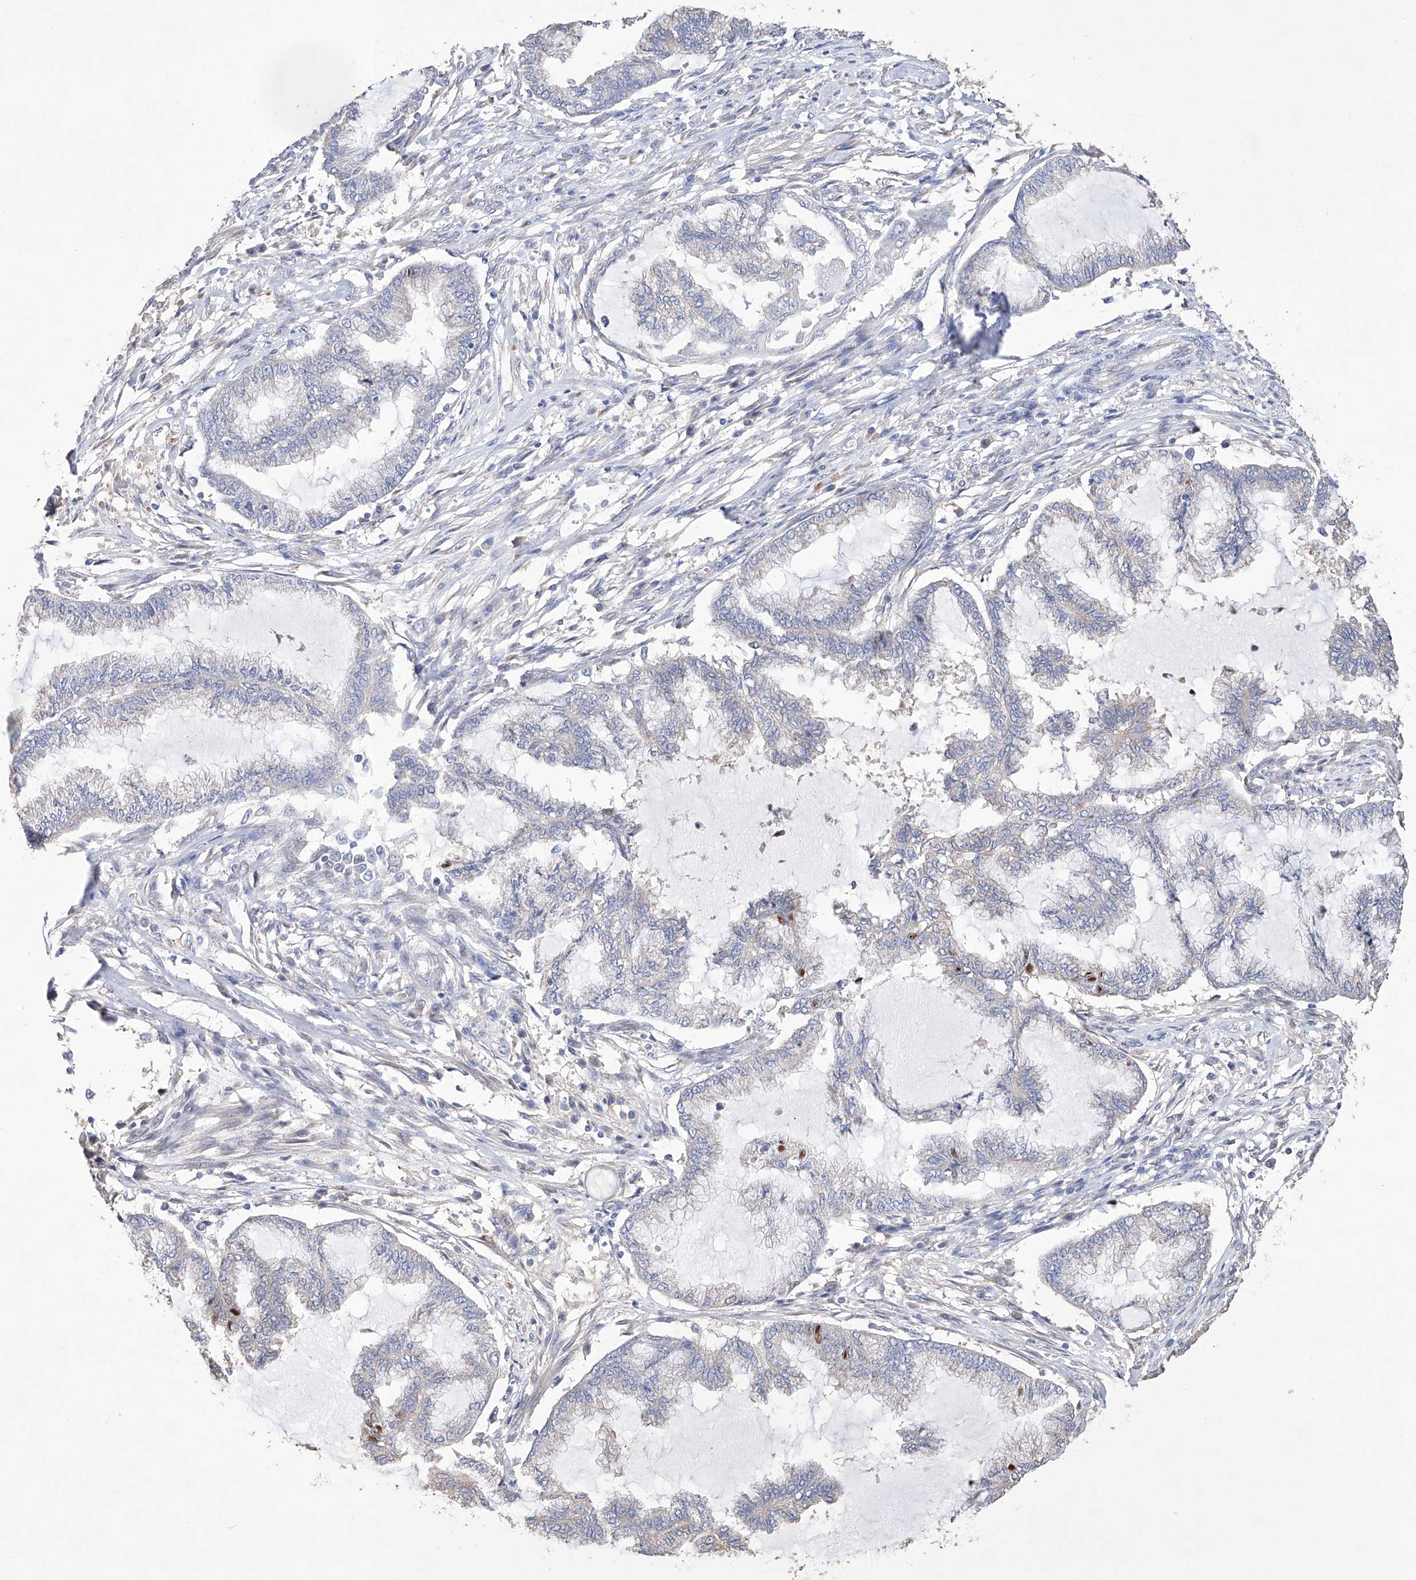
{"staining": {"intensity": "negative", "quantity": "none", "location": "none"}, "tissue": "endometrial cancer", "cell_type": "Tumor cells", "image_type": "cancer", "snomed": [{"axis": "morphology", "description": "Adenocarcinoma, NOS"}, {"axis": "topography", "description": "Endometrium"}], "caption": "Endometrial adenocarcinoma stained for a protein using IHC demonstrates no expression tumor cells.", "gene": "AFG1L", "patient": {"sex": "female", "age": 86}}